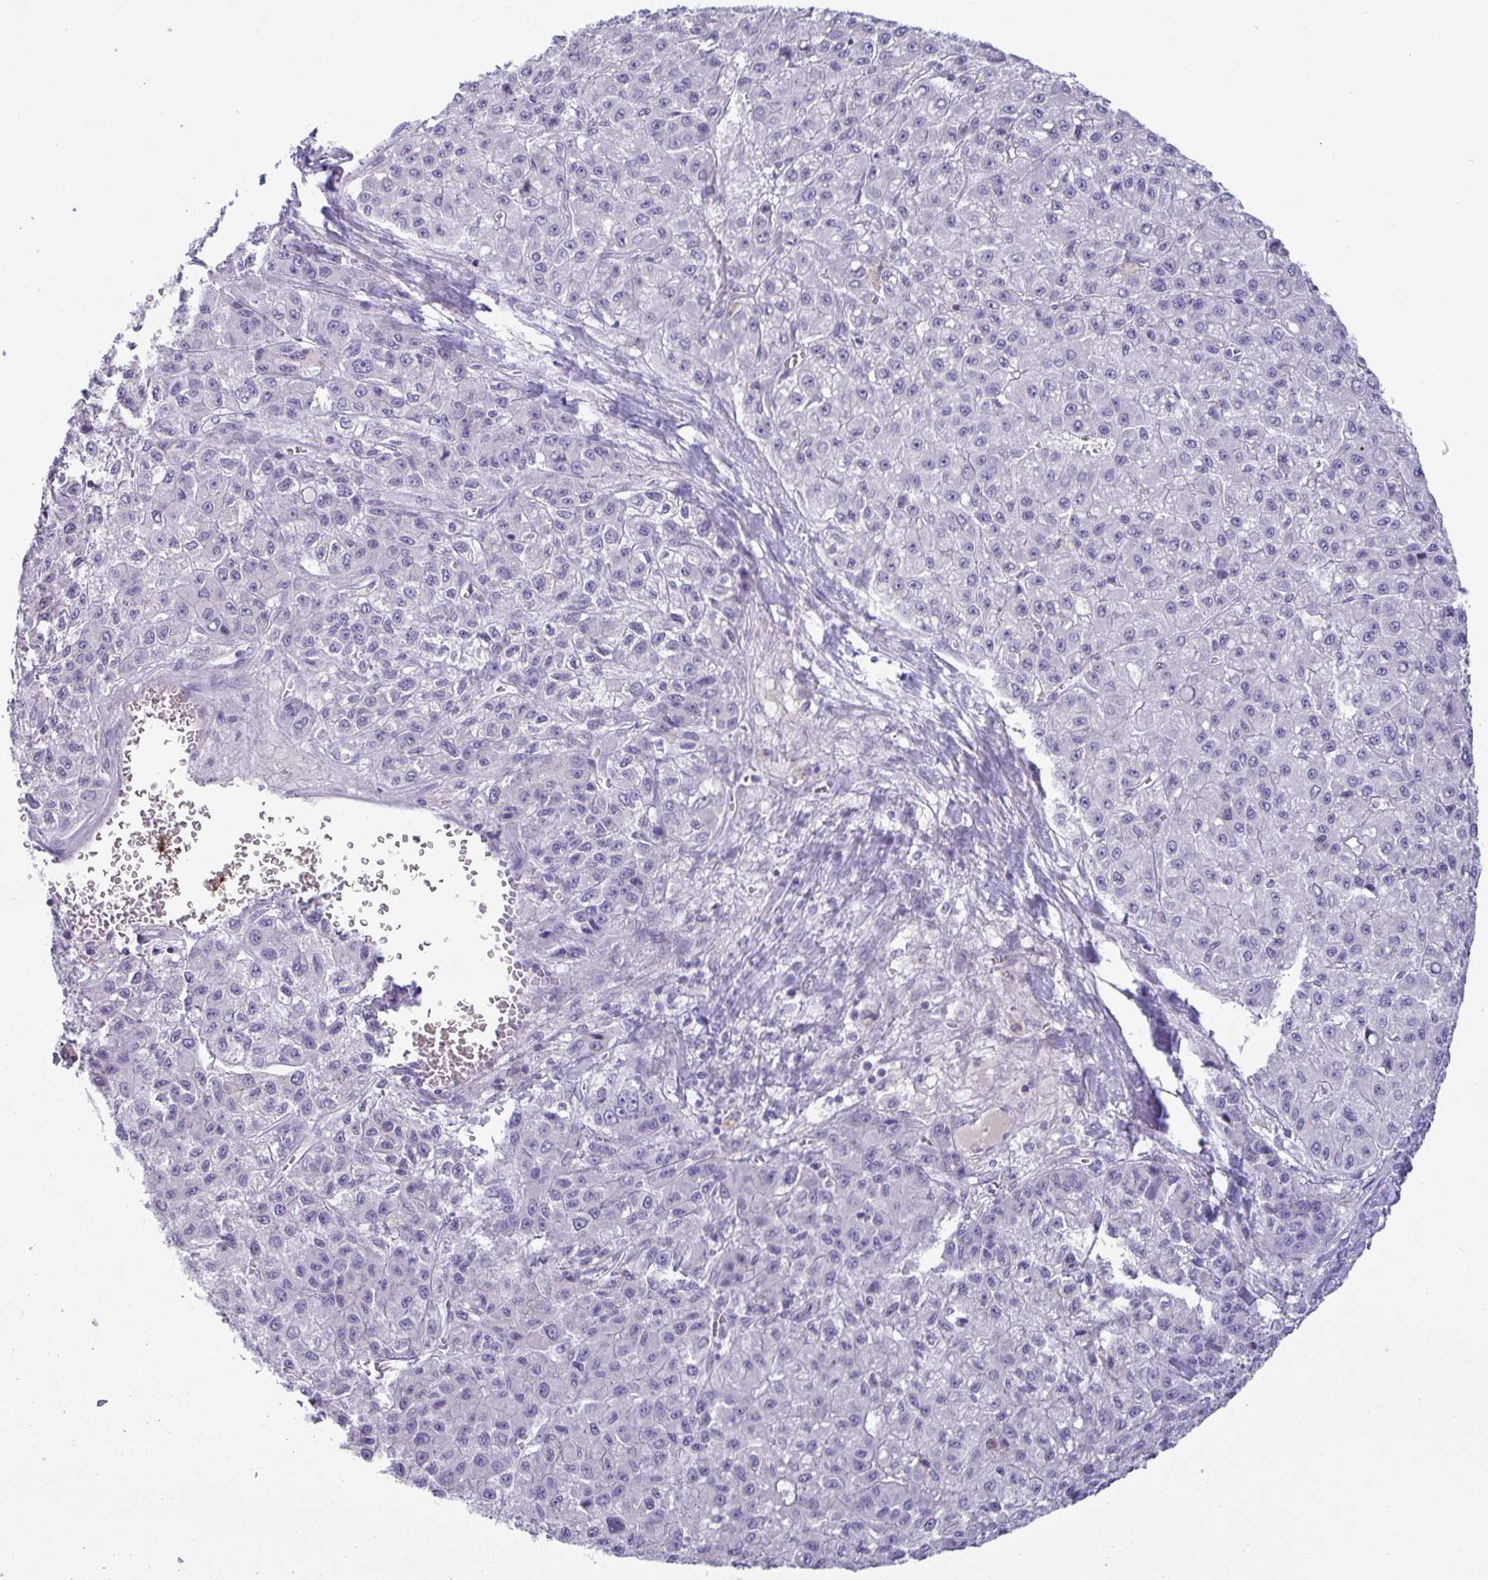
{"staining": {"intensity": "negative", "quantity": "none", "location": "none"}, "tissue": "liver cancer", "cell_type": "Tumor cells", "image_type": "cancer", "snomed": [{"axis": "morphology", "description": "Carcinoma, Hepatocellular, NOS"}, {"axis": "topography", "description": "Liver"}], "caption": "Liver hepatocellular carcinoma was stained to show a protein in brown. There is no significant staining in tumor cells.", "gene": "MS4A14", "patient": {"sex": "male", "age": 70}}